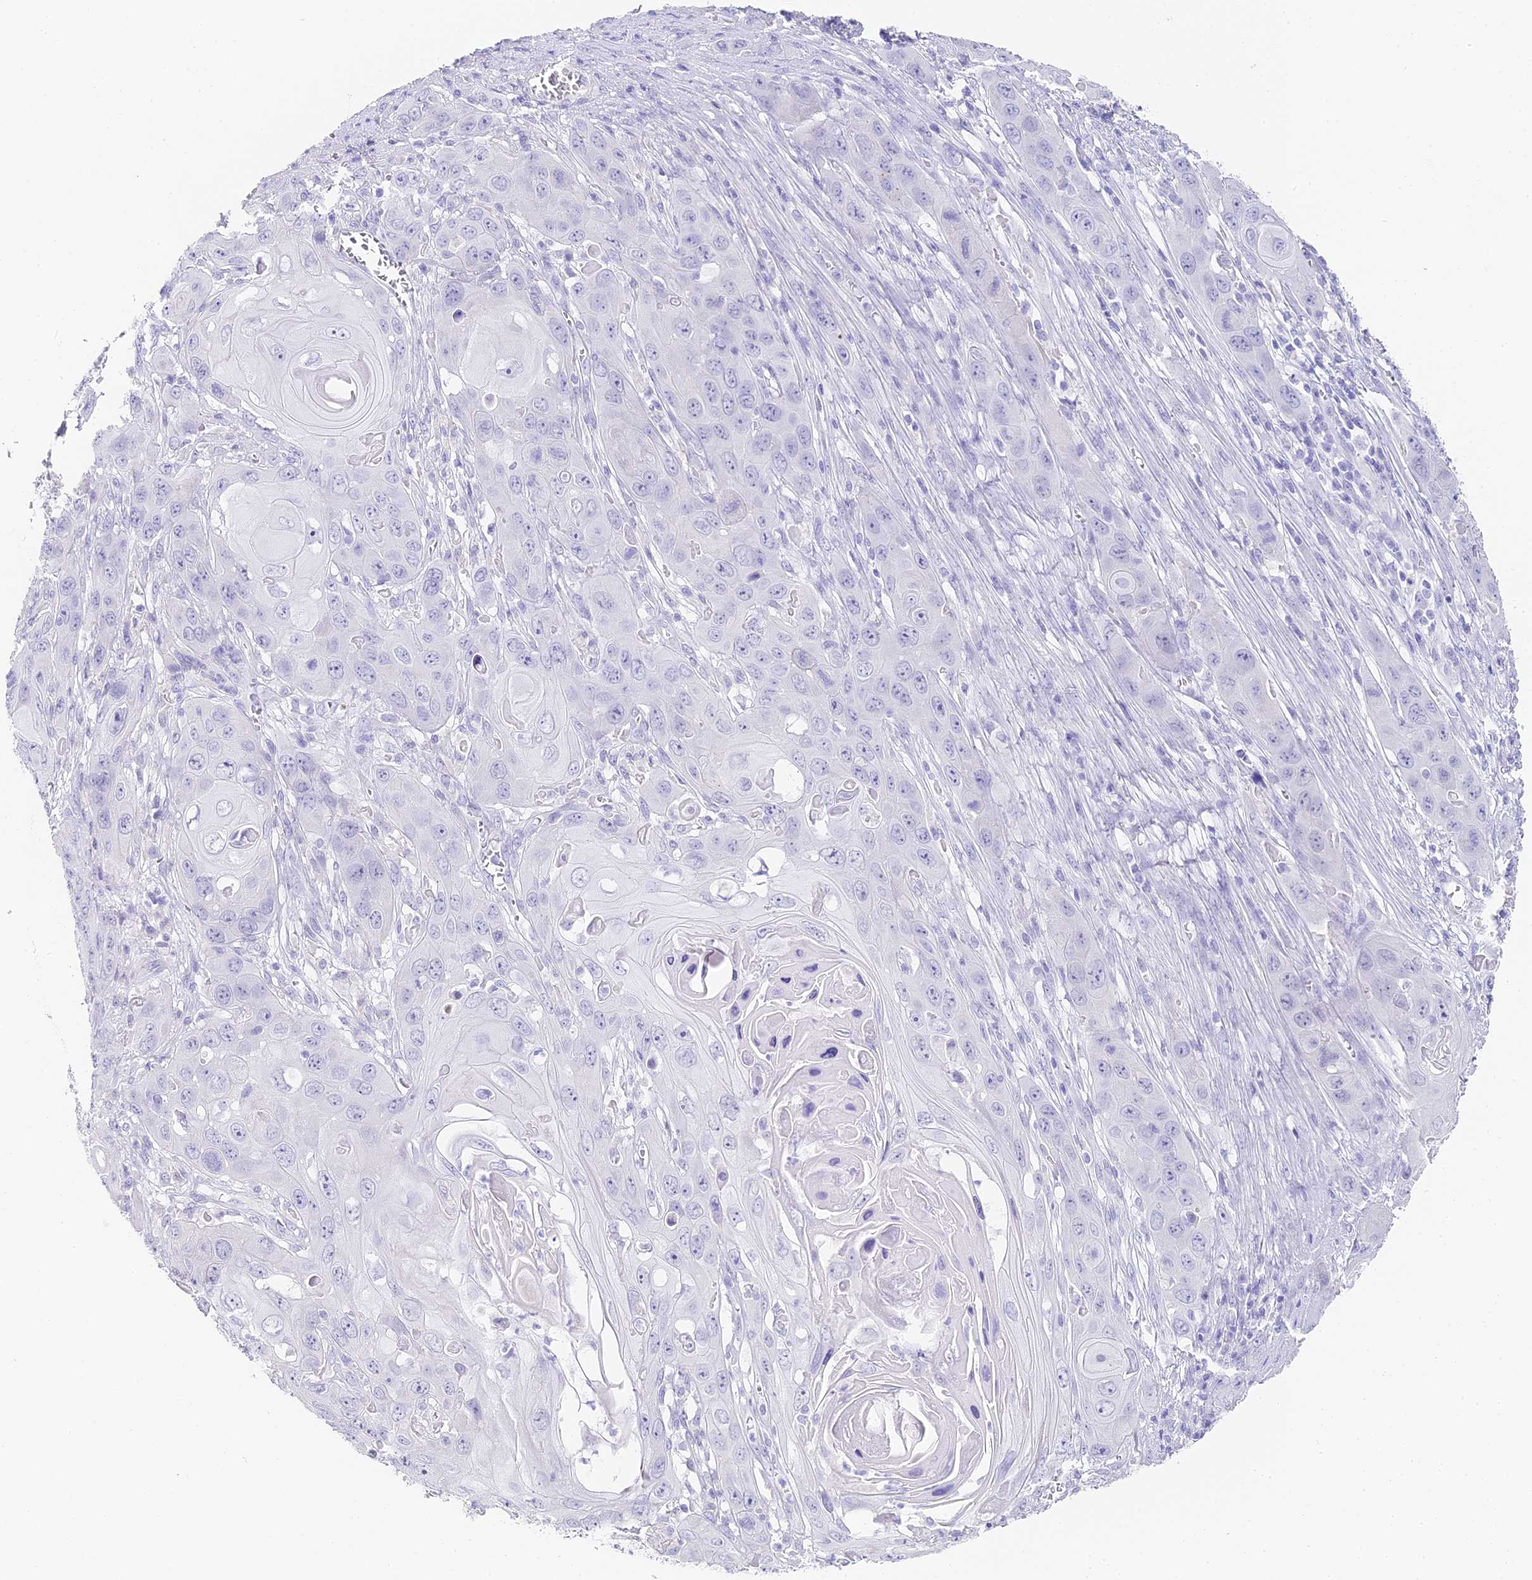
{"staining": {"intensity": "negative", "quantity": "none", "location": "none"}, "tissue": "skin cancer", "cell_type": "Tumor cells", "image_type": "cancer", "snomed": [{"axis": "morphology", "description": "Squamous cell carcinoma, NOS"}, {"axis": "topography", "description": "Skin"}], "caption": "Protein analysis of squamous cell carcinoma (skin) demonstrates no significant expression in tumor cells.", "gene": "ABHD14A-ACY1", "patient": {"sex": "male", "age": 55}}